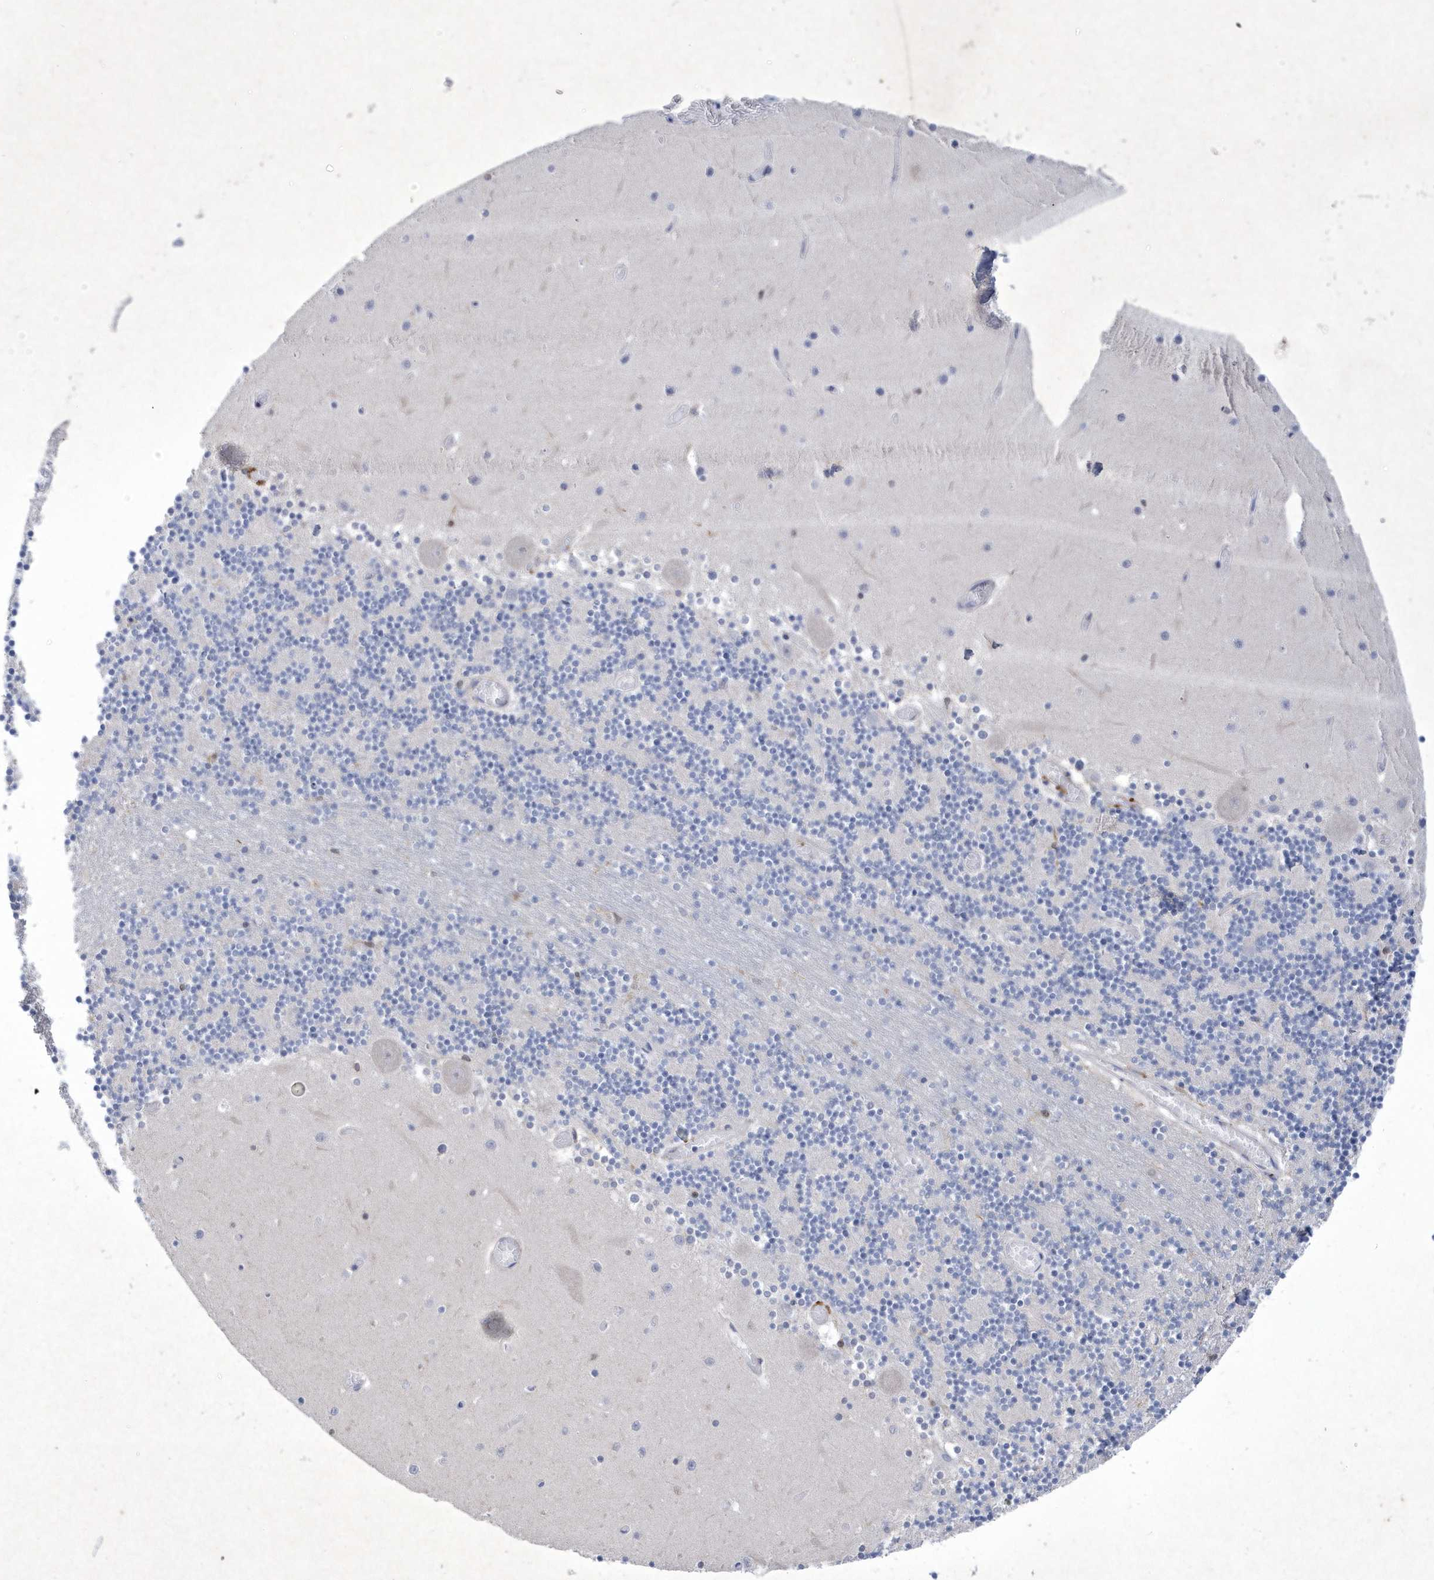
{"staining": {"intensity": "negative", "quantity": "none", "location": "none"}, "tissue": "cerebellum", "cell_type": "Cells in granular layer", "image_type": "normal", "snomed": [{"axis": "morphology", "description": "Normal tissue, NOS"}, {"axis": "topography", "description": "Cerebellum"}], "caption": "A high-resolution micrograph shows immunohistochemistry (IHC) staining of benign cerebellum, which shows no significant staining in cells in granular layer.", "gene": "BHLHA15", "patient": {"sex": "female", "age": 28}}